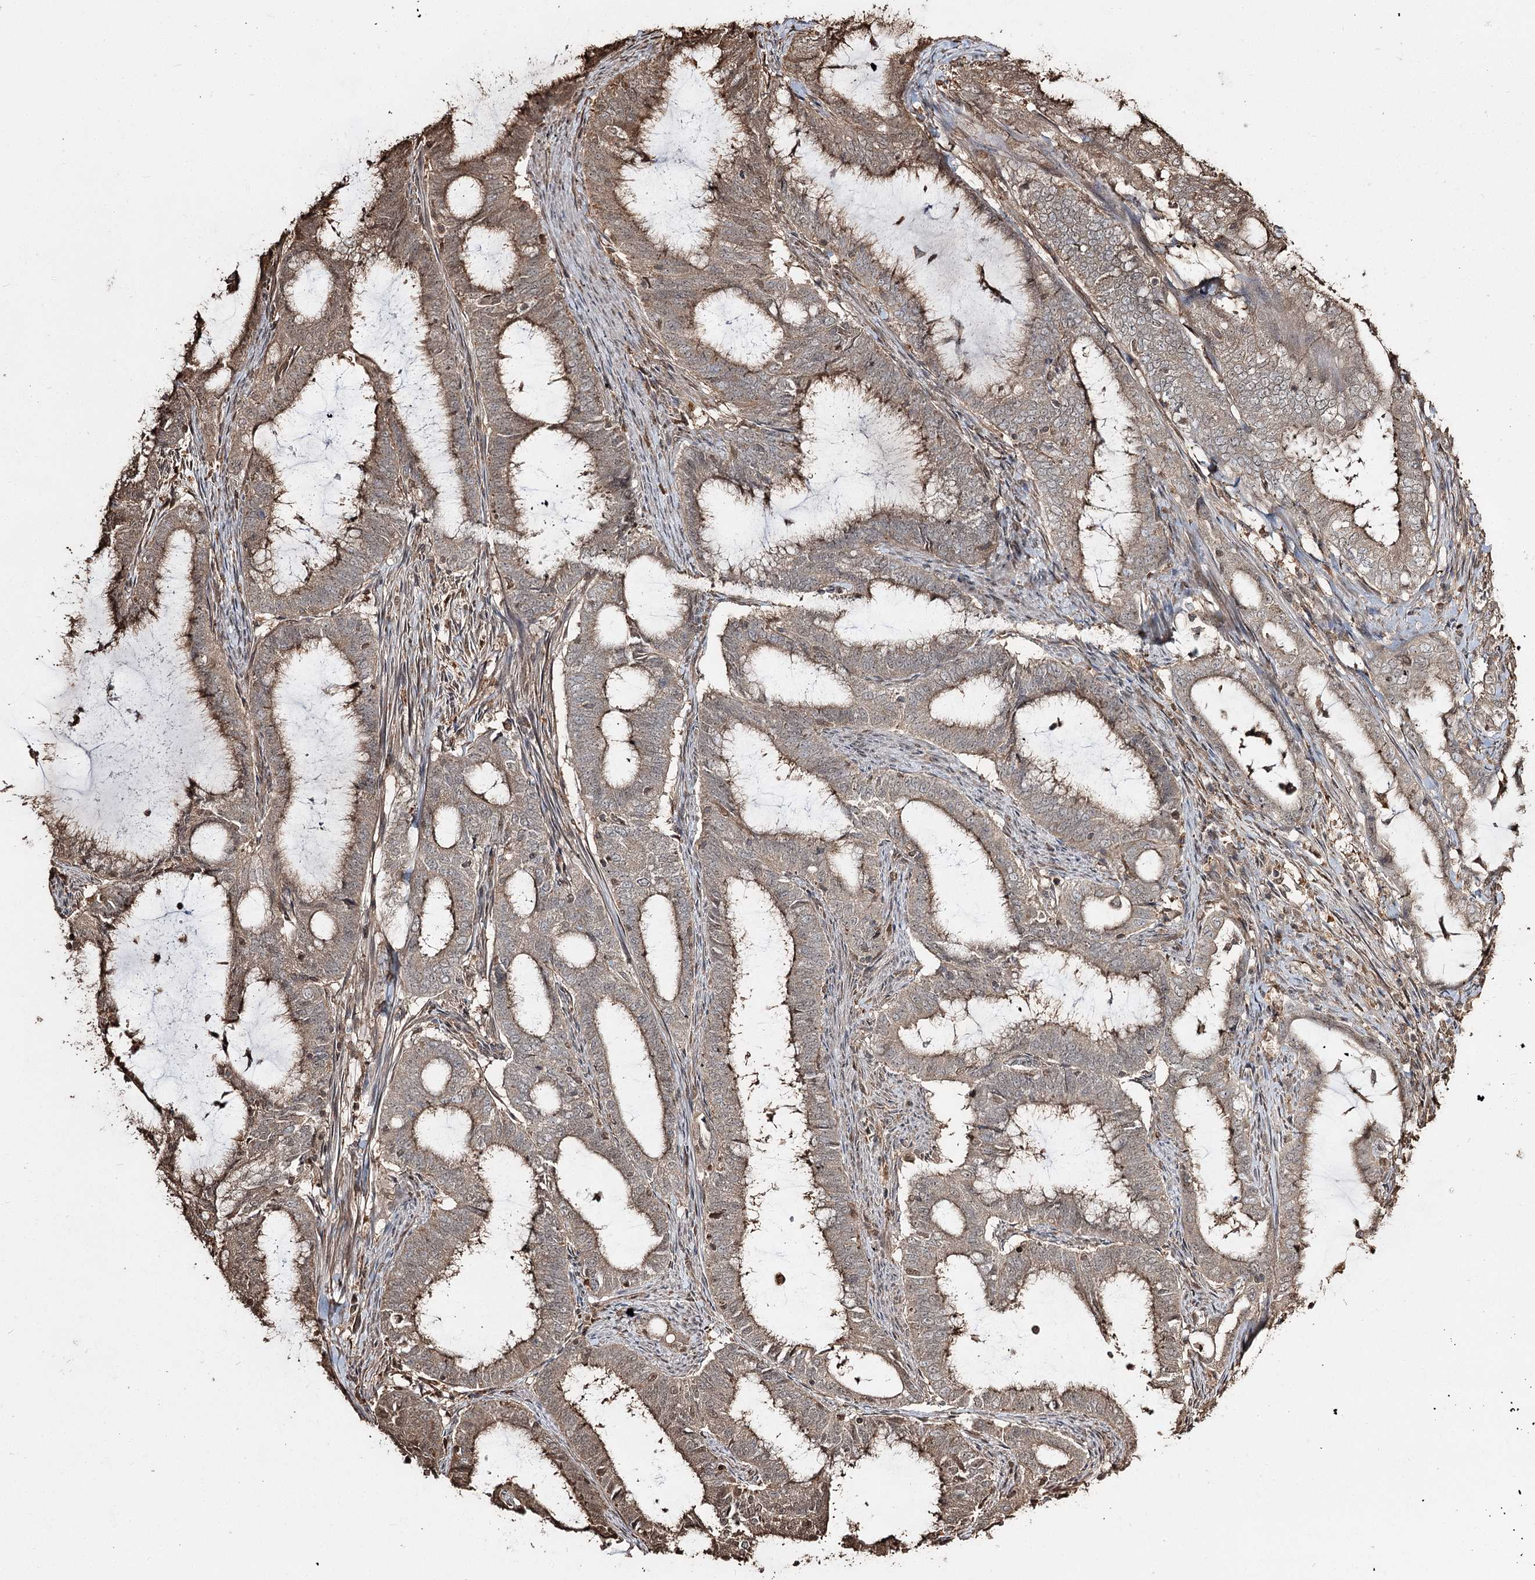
{"staining": {"intensity": "moderate", "quantity": "25%-75%", "location": "cytoplasmic/membranous"}, "tissue": "endometrial cancer", "cell_type": "Tumor cells", "image_type": "cancer", "snomed": [{"axis": "morphology", "description": "Adenocarcinoma, NOS"}, {"axis": "topography", "description": "Endometrium"}], "caption": "High-power microscopy captured an immunohistochemistry (IHC) histopathology image of endometrial cancer (adenocarcinoma), revealing moderate cytoplasmic/membranous staining in about 25%-75% of tumor cells.", "gene": "PLCH1", "patient": {"sex": "female", "age": 51}}